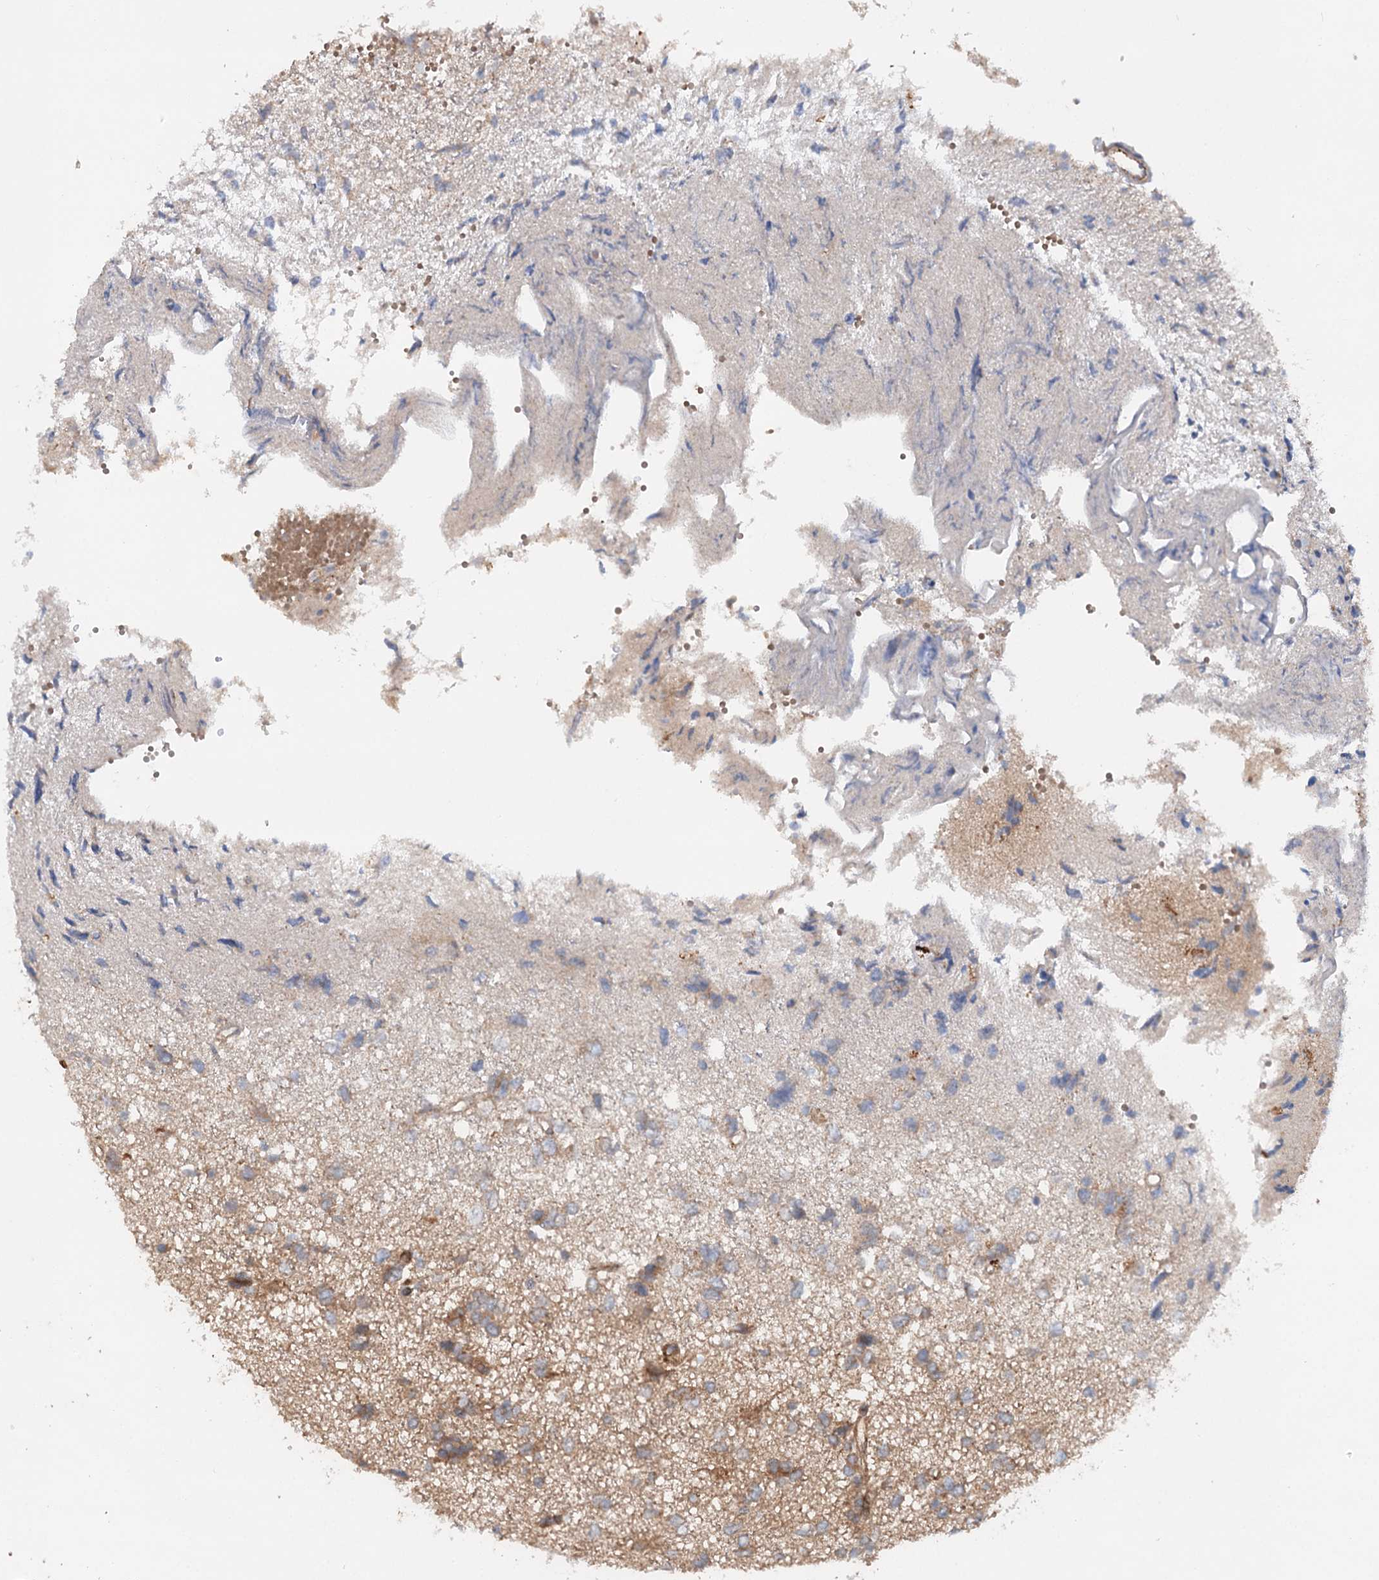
{"staining": {"intensity": "moderate", "quantity": "<25%", "location": "cytoplasmic/membranous"}, "tissue": "glioma", "cell_type": "Tumor cells", "image_type": "cancer", "snomed": [{"axis": "morphology", "description": "Glioma, malignant, High grade"}, {"axis": "topography", "description": "Brain"}], "caption": "Brown immunohistochemical staining in glioma displays moderate cytoplasmic/membranous staining in approximately <25% of tumor cells.", "gene": "ADGRG4", "patient": {"sex": "female", "age": 59}}